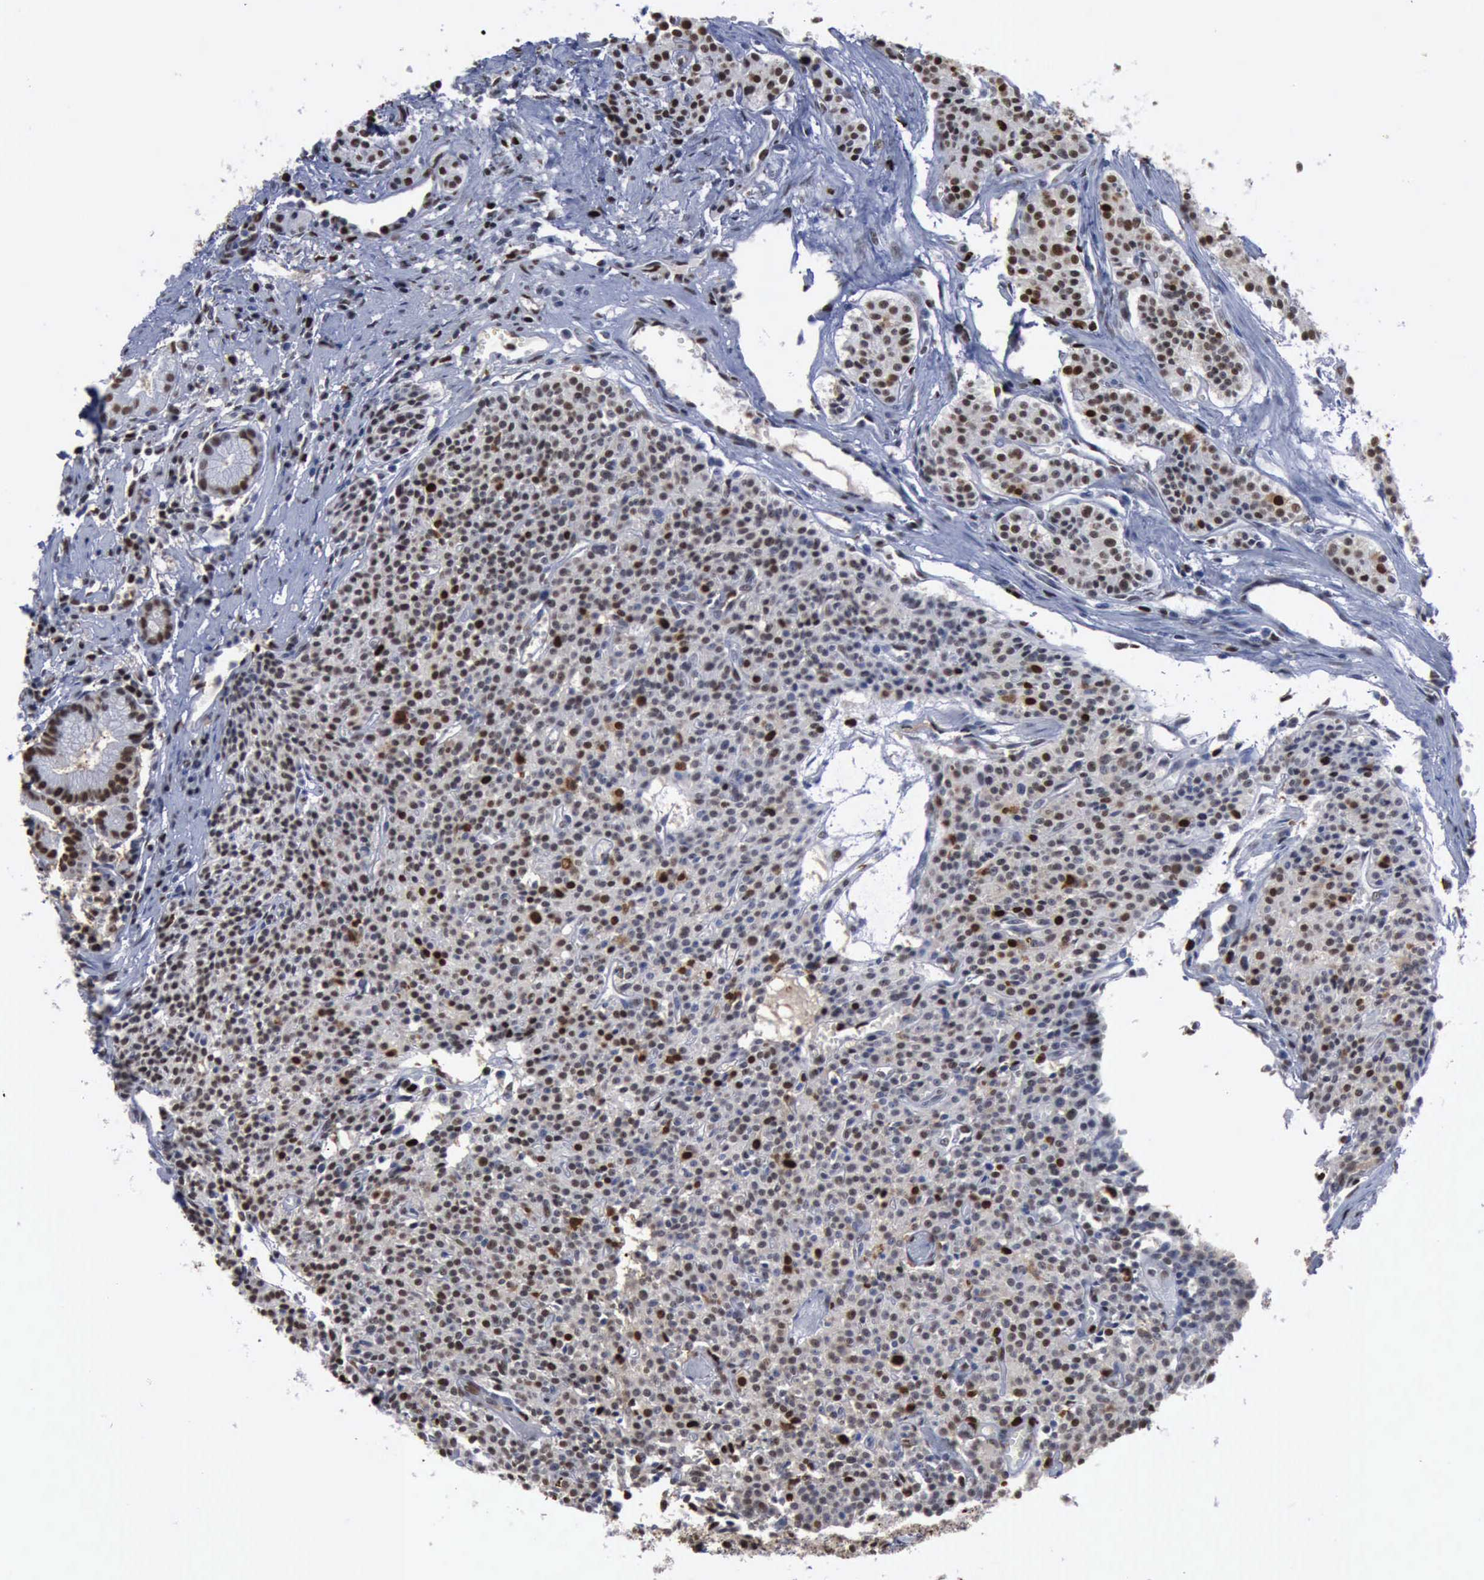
{"staining": {"intensity": "moderate", "quantity": ">75%", "location": "nuclear"}, "tissue": "carcinoid", "cell_type": "Tumor cells", "image_type": "cancer", "snomed": [{"axis": "morphology", "description": "Carcinoid, malignant, NOS"}, {"axis": "topography", "description": "Stomach"}], "caption": "Tumor cells reveal medium levels of moderate nuclear staining in approximately >75% of cells in carcinoid. (DAB IHC with brightfield microscopy, high magnification).", "gene": "PCNA", "patient": {"sex": "female", "age": 76}}